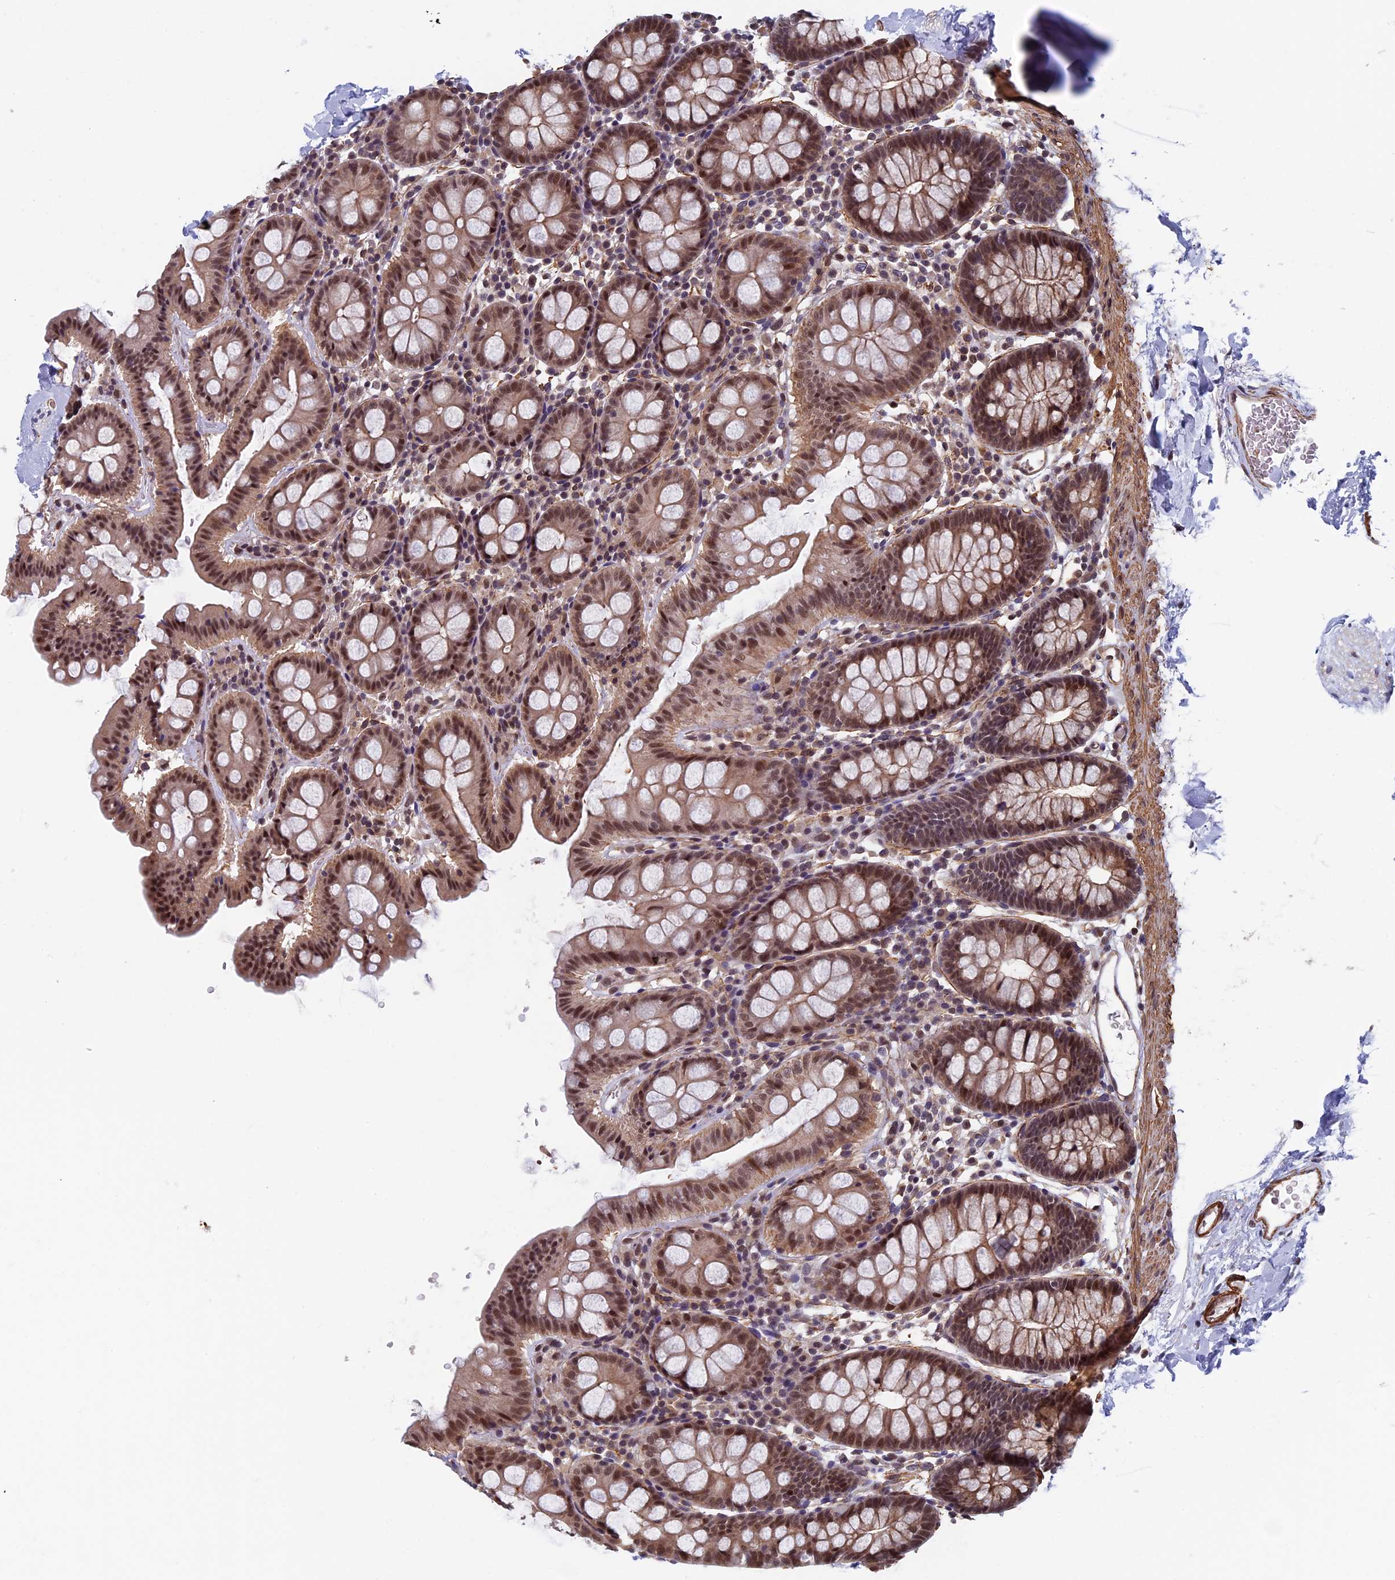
{"staining": {"intensity": "strong", "quantity": ">75%", "location": "cytoplasmic/membranous"}, "tissue": "colon", "cell_type": "Endothelial cells", "image_type": "normal", "snomed": [{"axis": "morphology", "description": "Normal tissue, NOS"}, {"axis": "topography", "description": "Colon"}], "caption": "This is a histology image of IHC staining of normal colon, which shows strong positivity in the cytoplasmic/membranous of endothelial cells.", "gene": "CTDP1", "patient": {"sex": "male", "age": 75}}